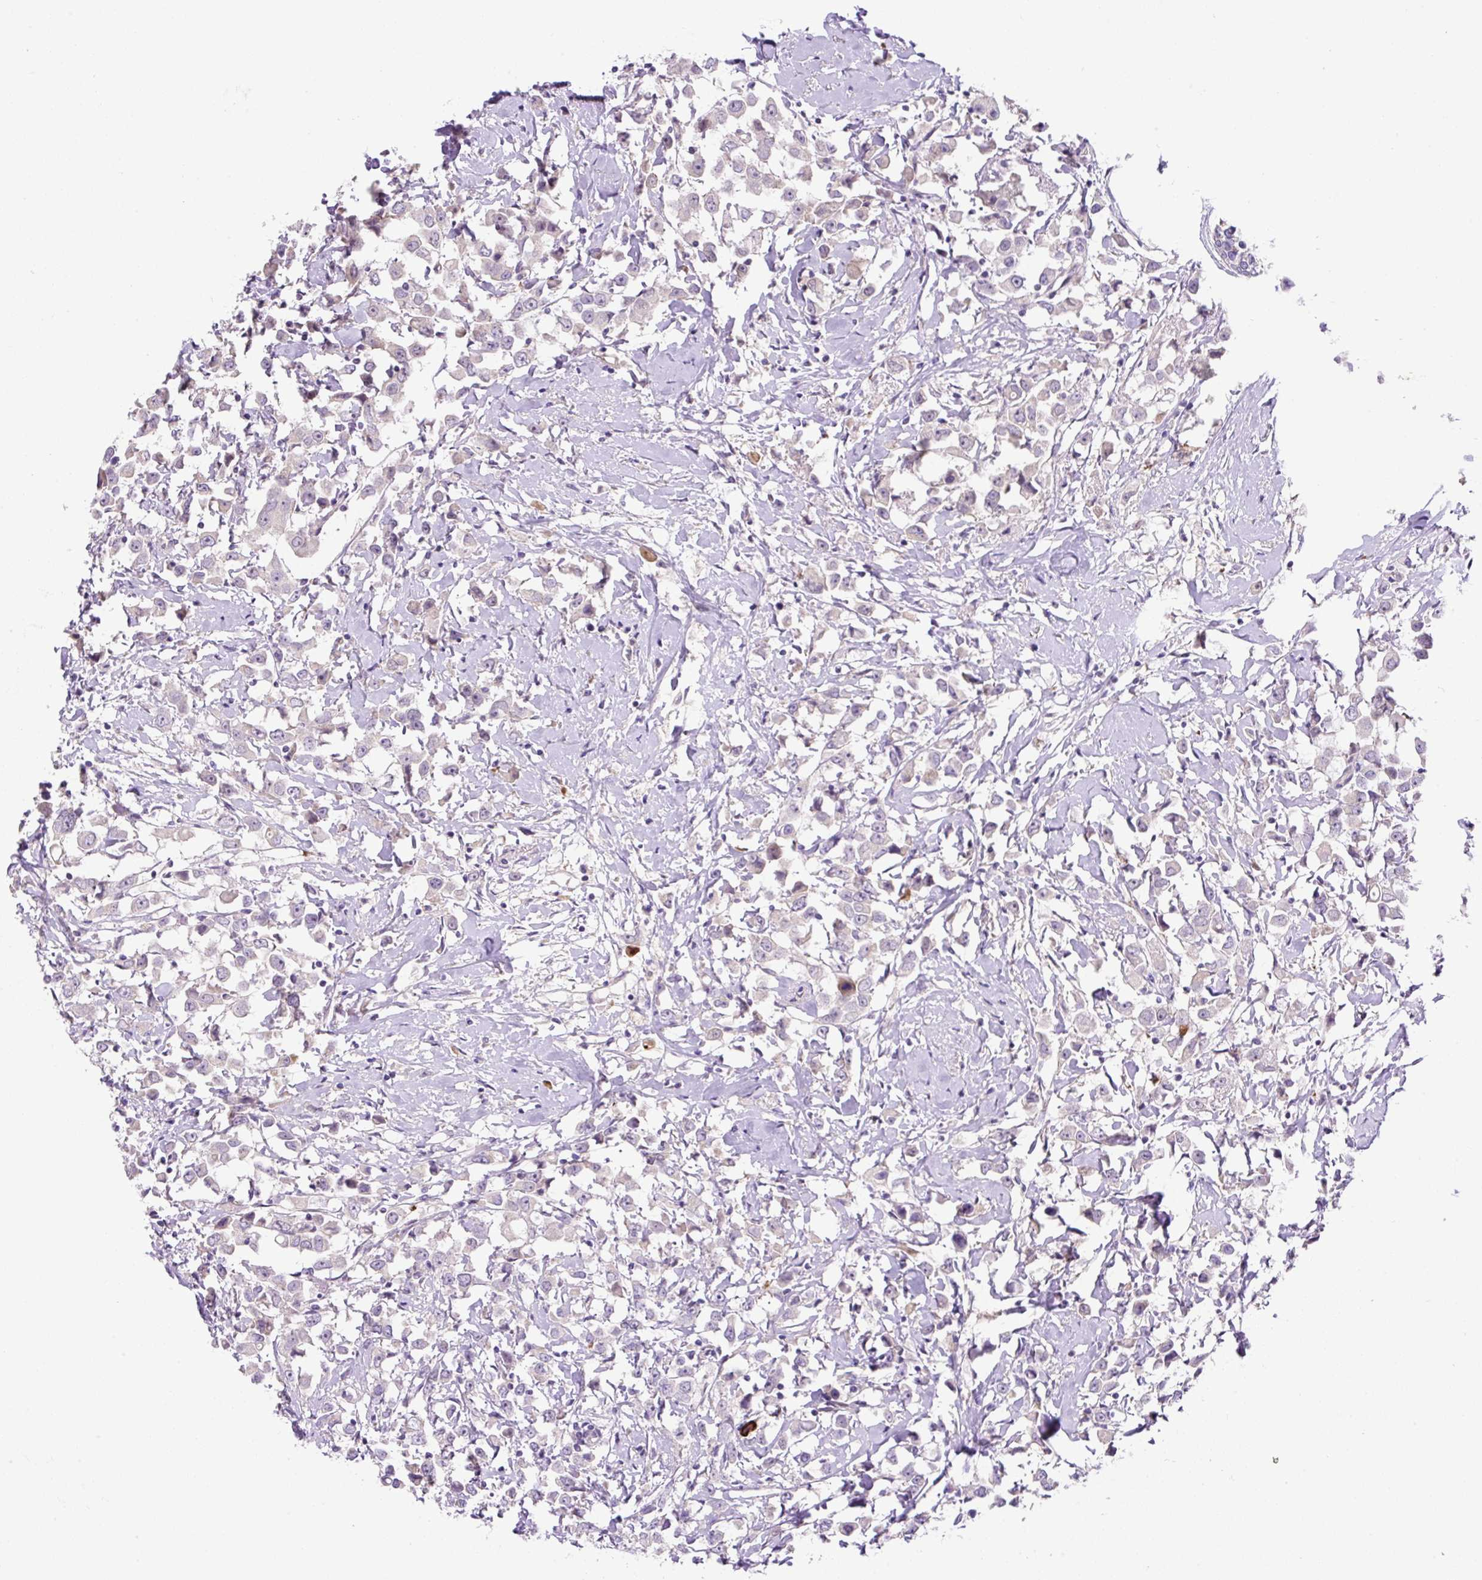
{"staining": {"intensity": "negative", "quantity": "none", "location": "none"}, "tissue": "breast cancer", "cell_type": "Tumor cells", "image_type": "cancer", "snomed": [{"axis": "morphology", "description": "Duct carcinoma"}, {"axis": "topography", "description": "Breast"}], "caption": "The micrograph reveals no significant staining in tumor cells of breast cancer. (Brightfield microscopy of DAB (3,3'-diaminobenzidine) IHC at high magnification).", "gene": "OGDHL", "patient": {"sex": "female", "age": 61}}